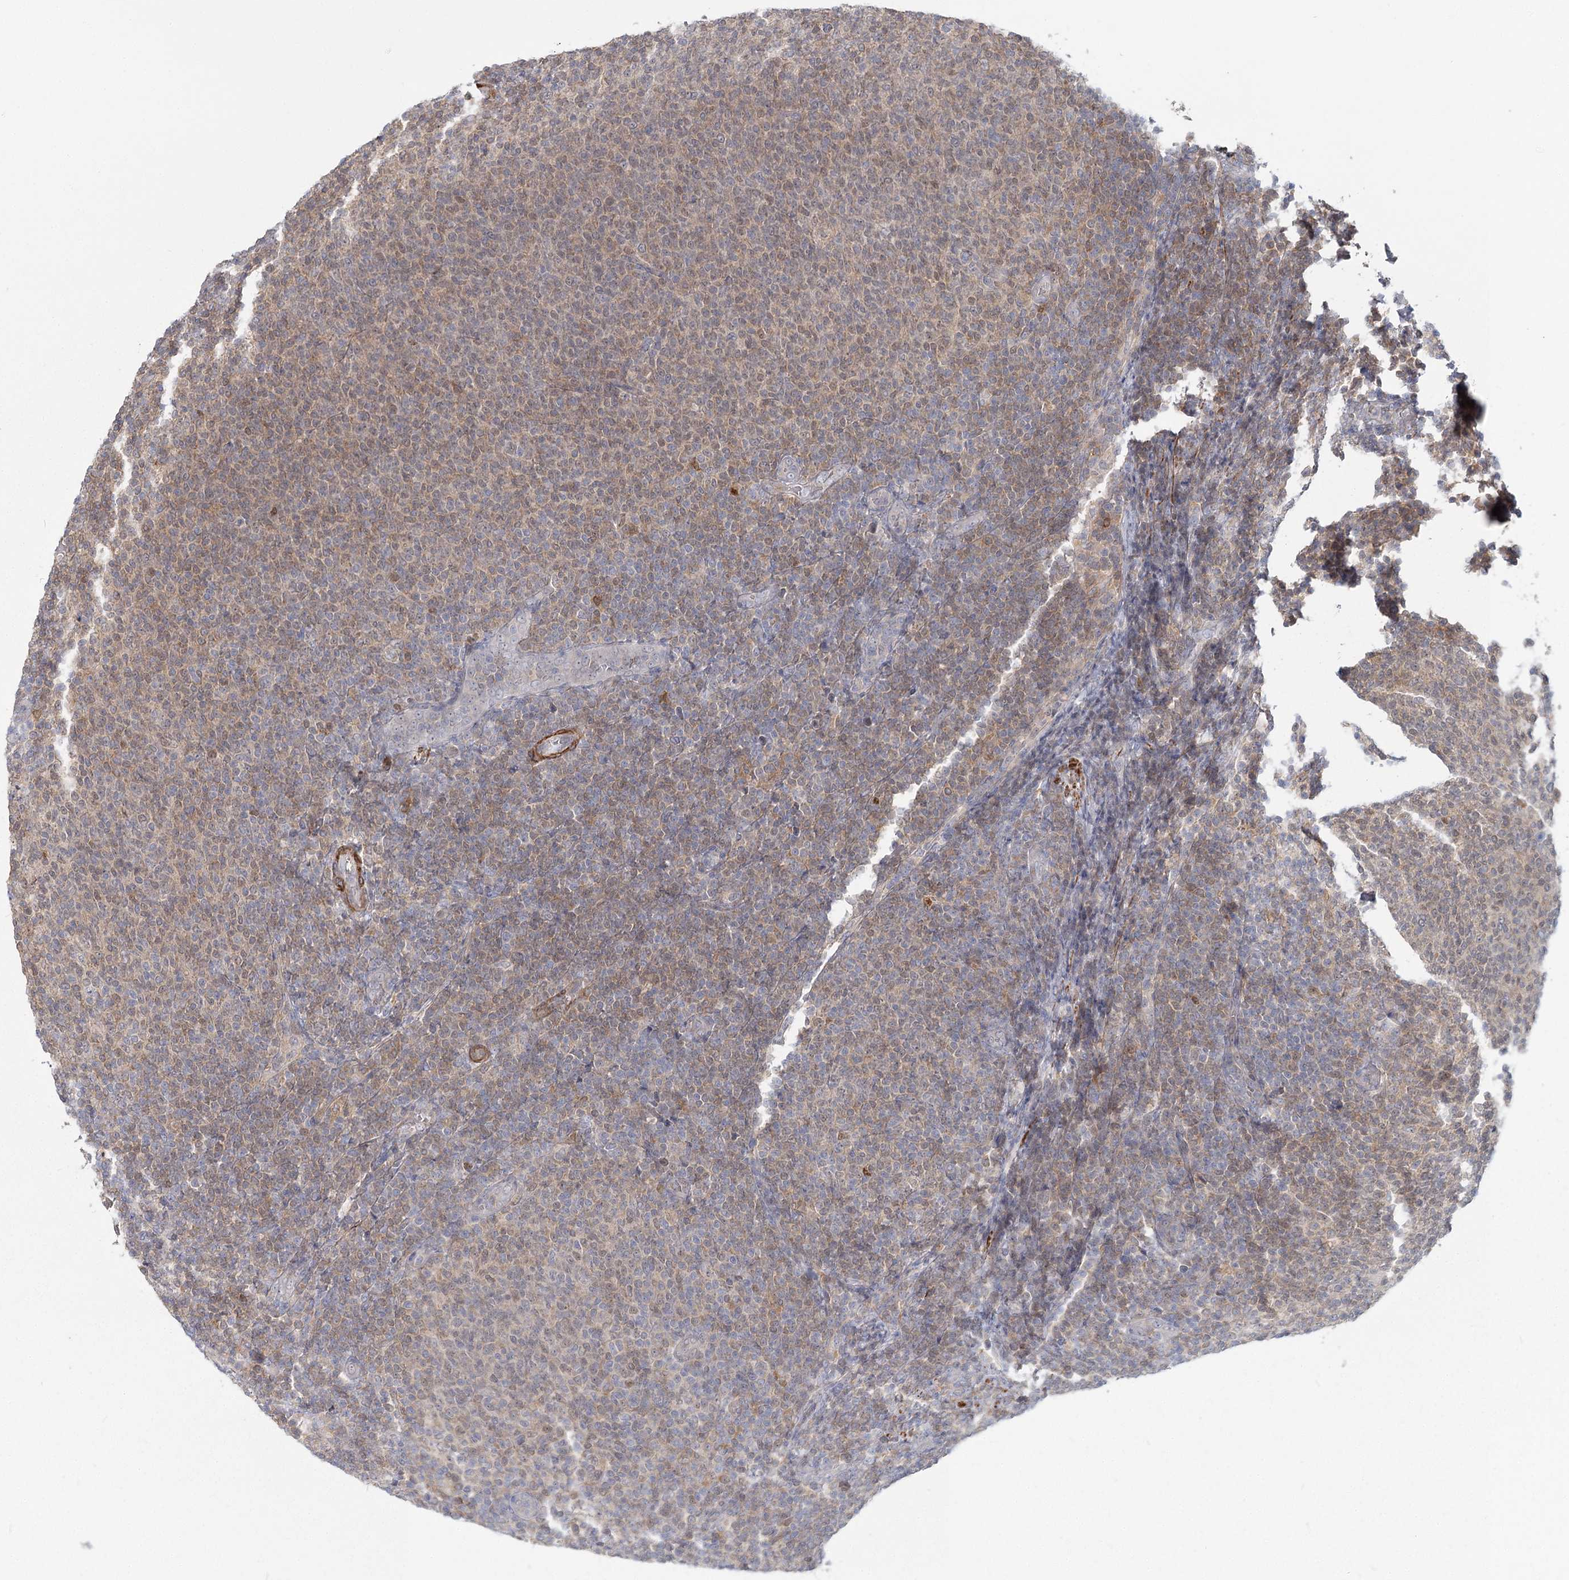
{"staining": {"intensity": "moderate", "quantity": ">75%", "location": "cytoplasmic/membranous"}, "tissue": "lymphoma", "cell_type": "Tumor cells", "image_type": "cancer", "snomed": [{"axis": "morphology", "description": "Malignant lymphoma, non-Hodgkin's type, Low grade"}, {"axis": "topography", "description": "Lymph node"}], "caption": "The image demonstrates a brown stain indicating the presence of a protein in the cytoplasmic/membranous of tumor cells in malignant lymphoma, non-Hodgkin's type (low-grade). The staining was performed using DAB to visualize the protein expression in brown, while the nuclei were stained in blue with hematoxylin (Magnification: 20x).", "gene": "USP11", "patient": {"sex": "male", "age": 66}}